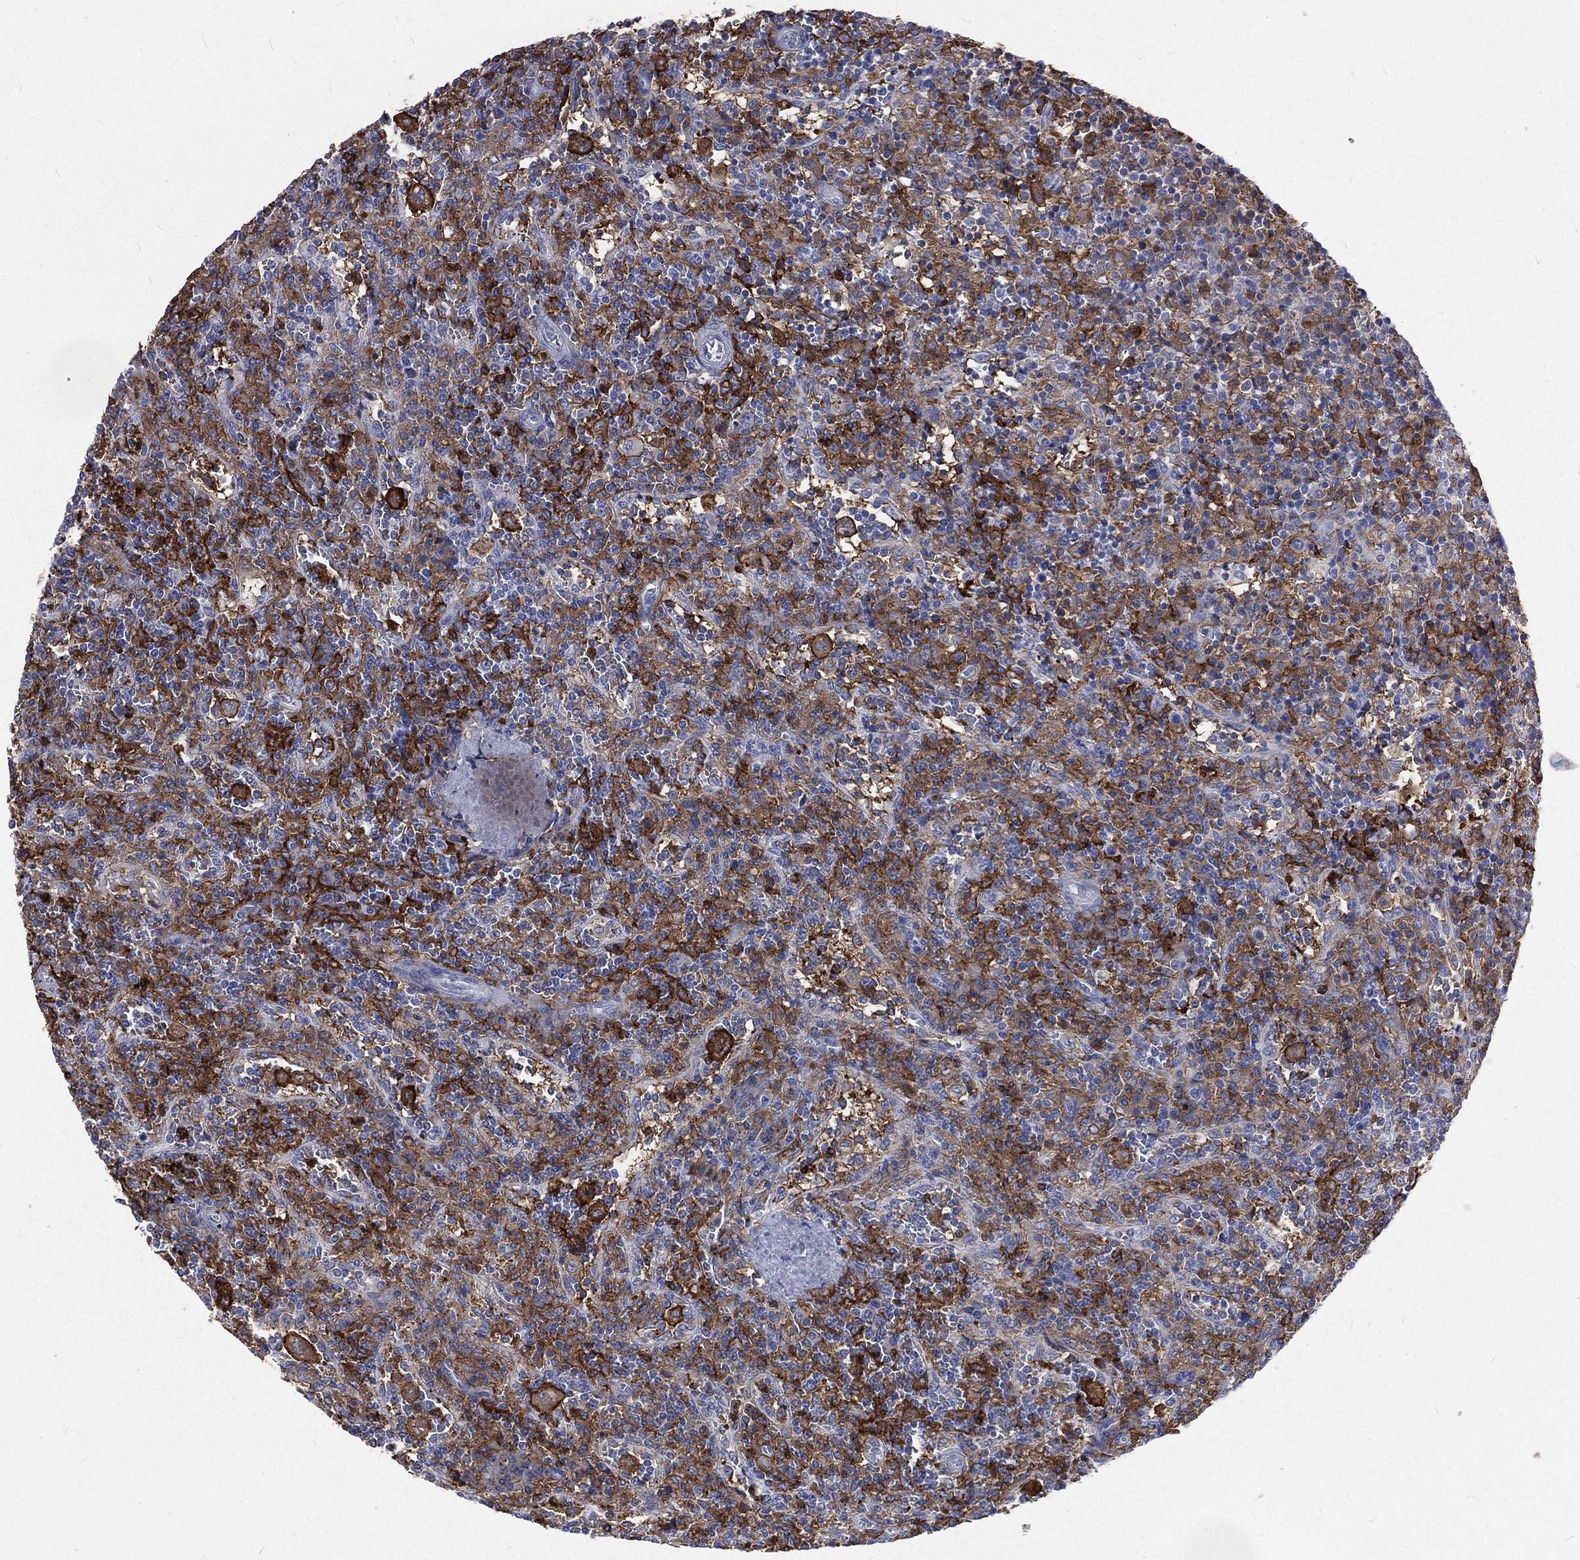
{"staining": {"intensity": "moderate", "quantity": "25%-75%", "location": "cytoplasmic/membranous"}, "tissue": "lymphoma", "cell_type": "Tumor cells", "image_type": "cancer", "snomed": [{"axis": "morphology", "description": "Malignant lymphoma, non-Hodgkin's type, Low grade"}, {"axis": "topography", "description": "Spleen"}], "caption": "Moderate cytoplasmic/membranous protein staining is seen in about 25%-75% of tumor cells in lymphoma.", "gene": "BASP1", "patient": {"sex": "male", "age": 62}}